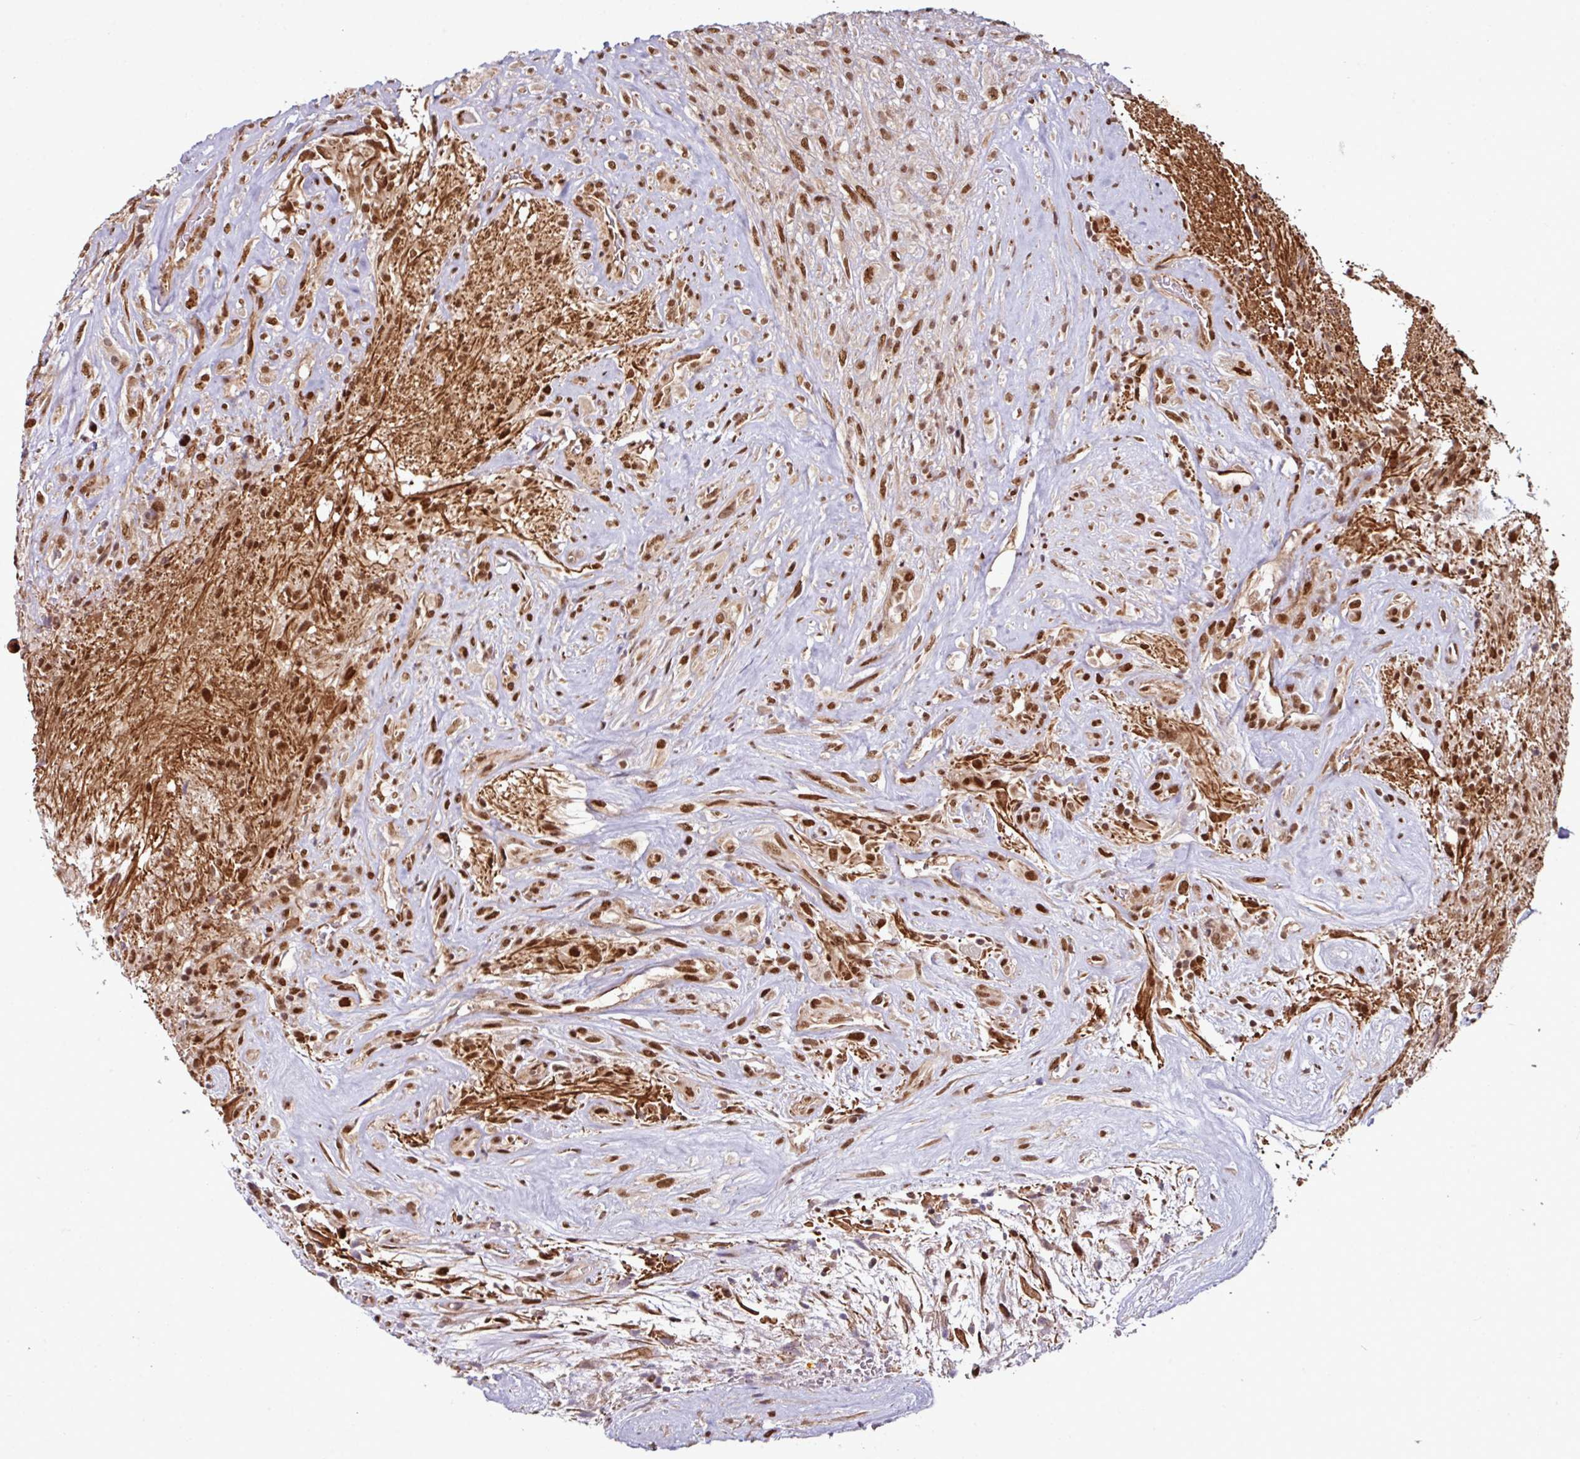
{"staining": {"intensity": "strong", "quantity": ">75%", "location": "nuclear"}, "tissue": "glioma", "cell_type": "Tumor cells", "image_type": "cancer", "snomed": [{"axis": "morphology", "description": "Glioma, malignant, High grade"}, {"axis": "topography", "description": "Brain"}], "caption": "High-grade glioma (malignant) was stained to show a protein in brown. There is high levels of strong nuclear positivity in about >75% of tumor cells.", "gene": "MORF4L2", "patient": {"sex": "male", "age": 56}}